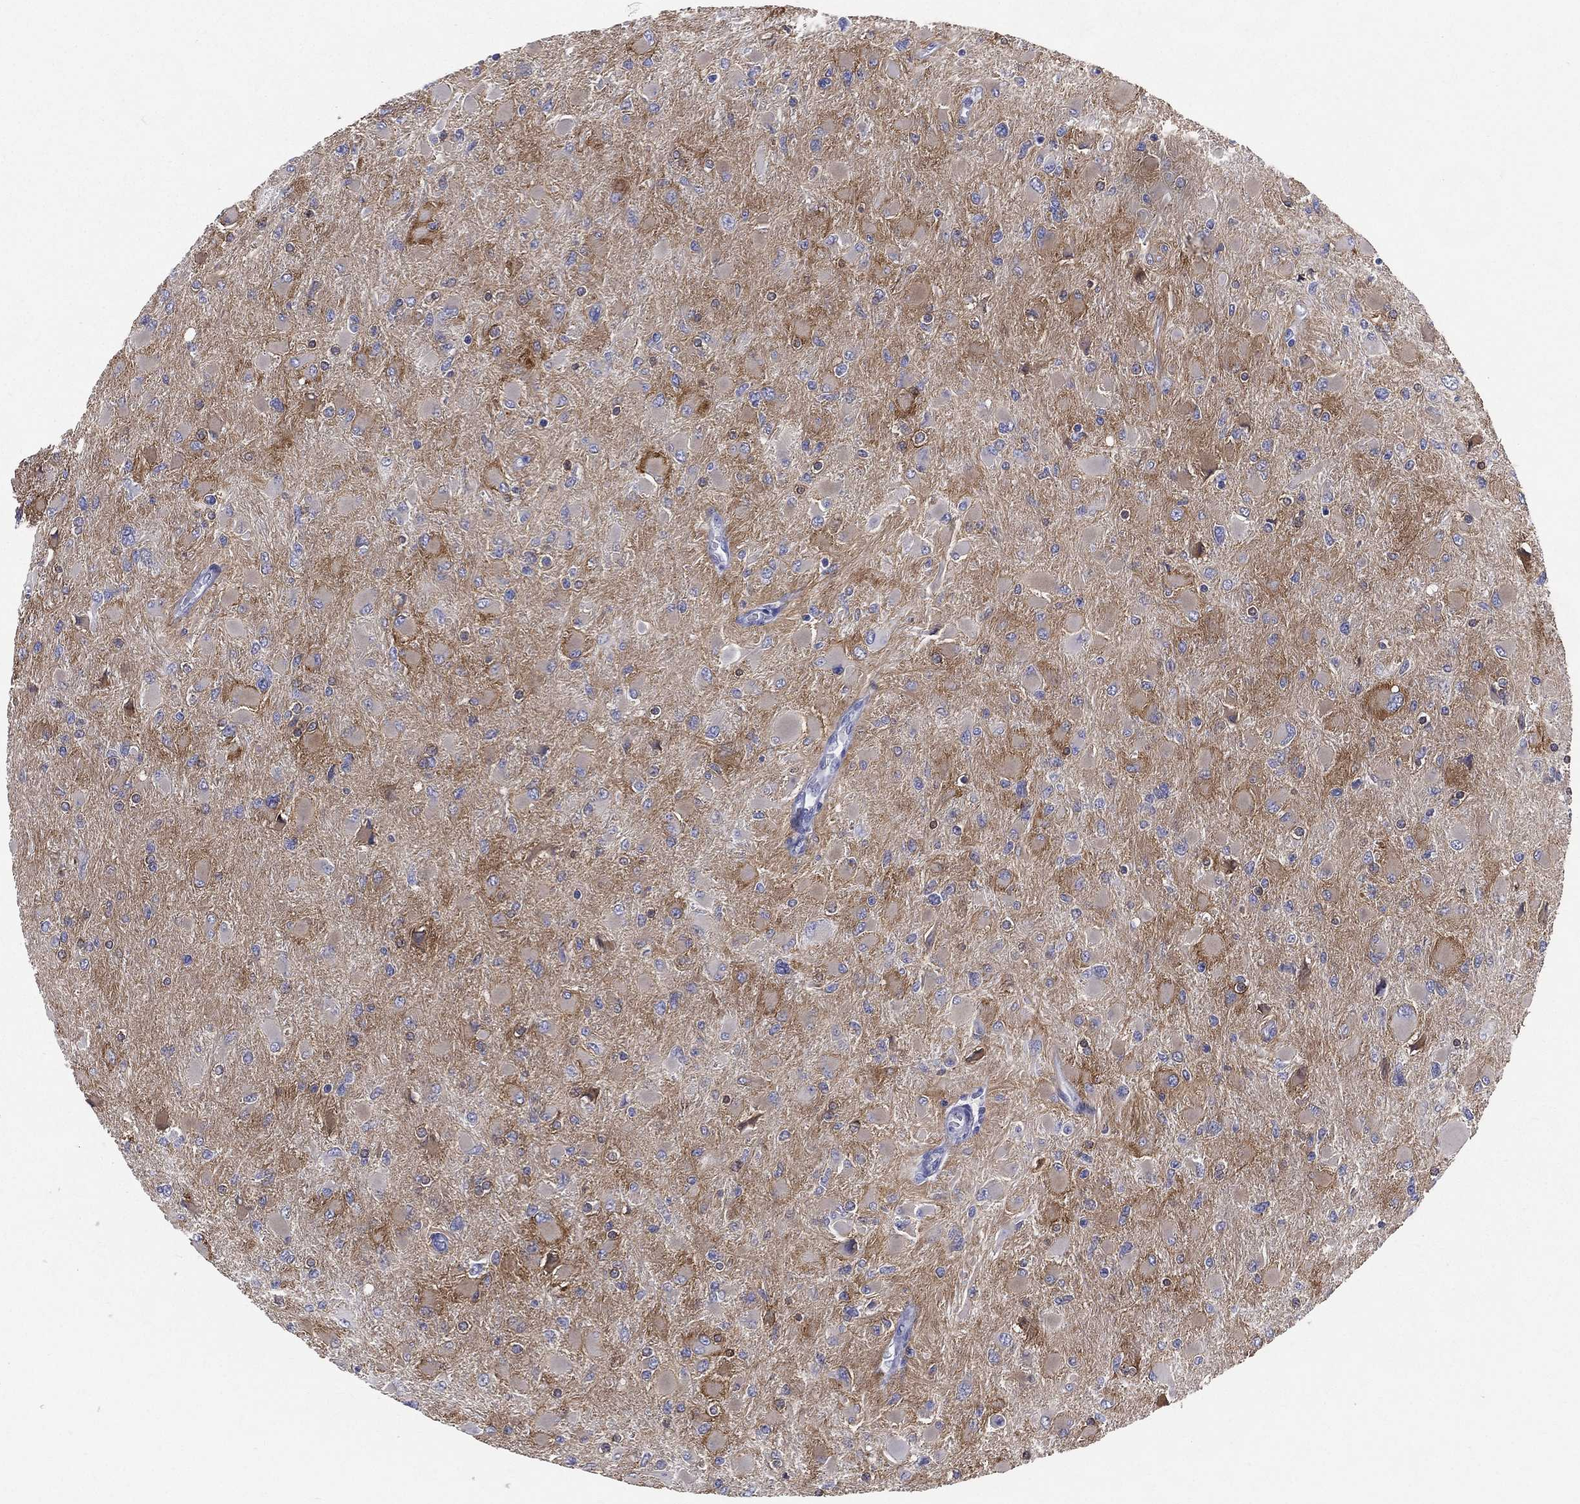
{"staining": {"intensity": "moderate", "quantity": "25%-75%", "location": "cytoplasmic/membranous"}, "tissue": "glioma", "cell_type": "Tumor cells", "image_type": "cancer", "snomed": [{"axis": "morphology", "description": "Glioma, malignant, High grade"}, {"axis": "topography", "description": "Cerebral cortex"}], "caption": "Immunohistochemistry (IHC) photomicrograph of neoplastic tissue: human glioma stained using immunohistochemistry (IHC) demonstrates medium levels of moderate protein expression localized specifically in the cytoplasmic/membranous of tumor cells, appearing as a cytoplasmic/membranous brown color.", "gene": "PWWP3A", "patient": {"sex": "female", "age": 36}}